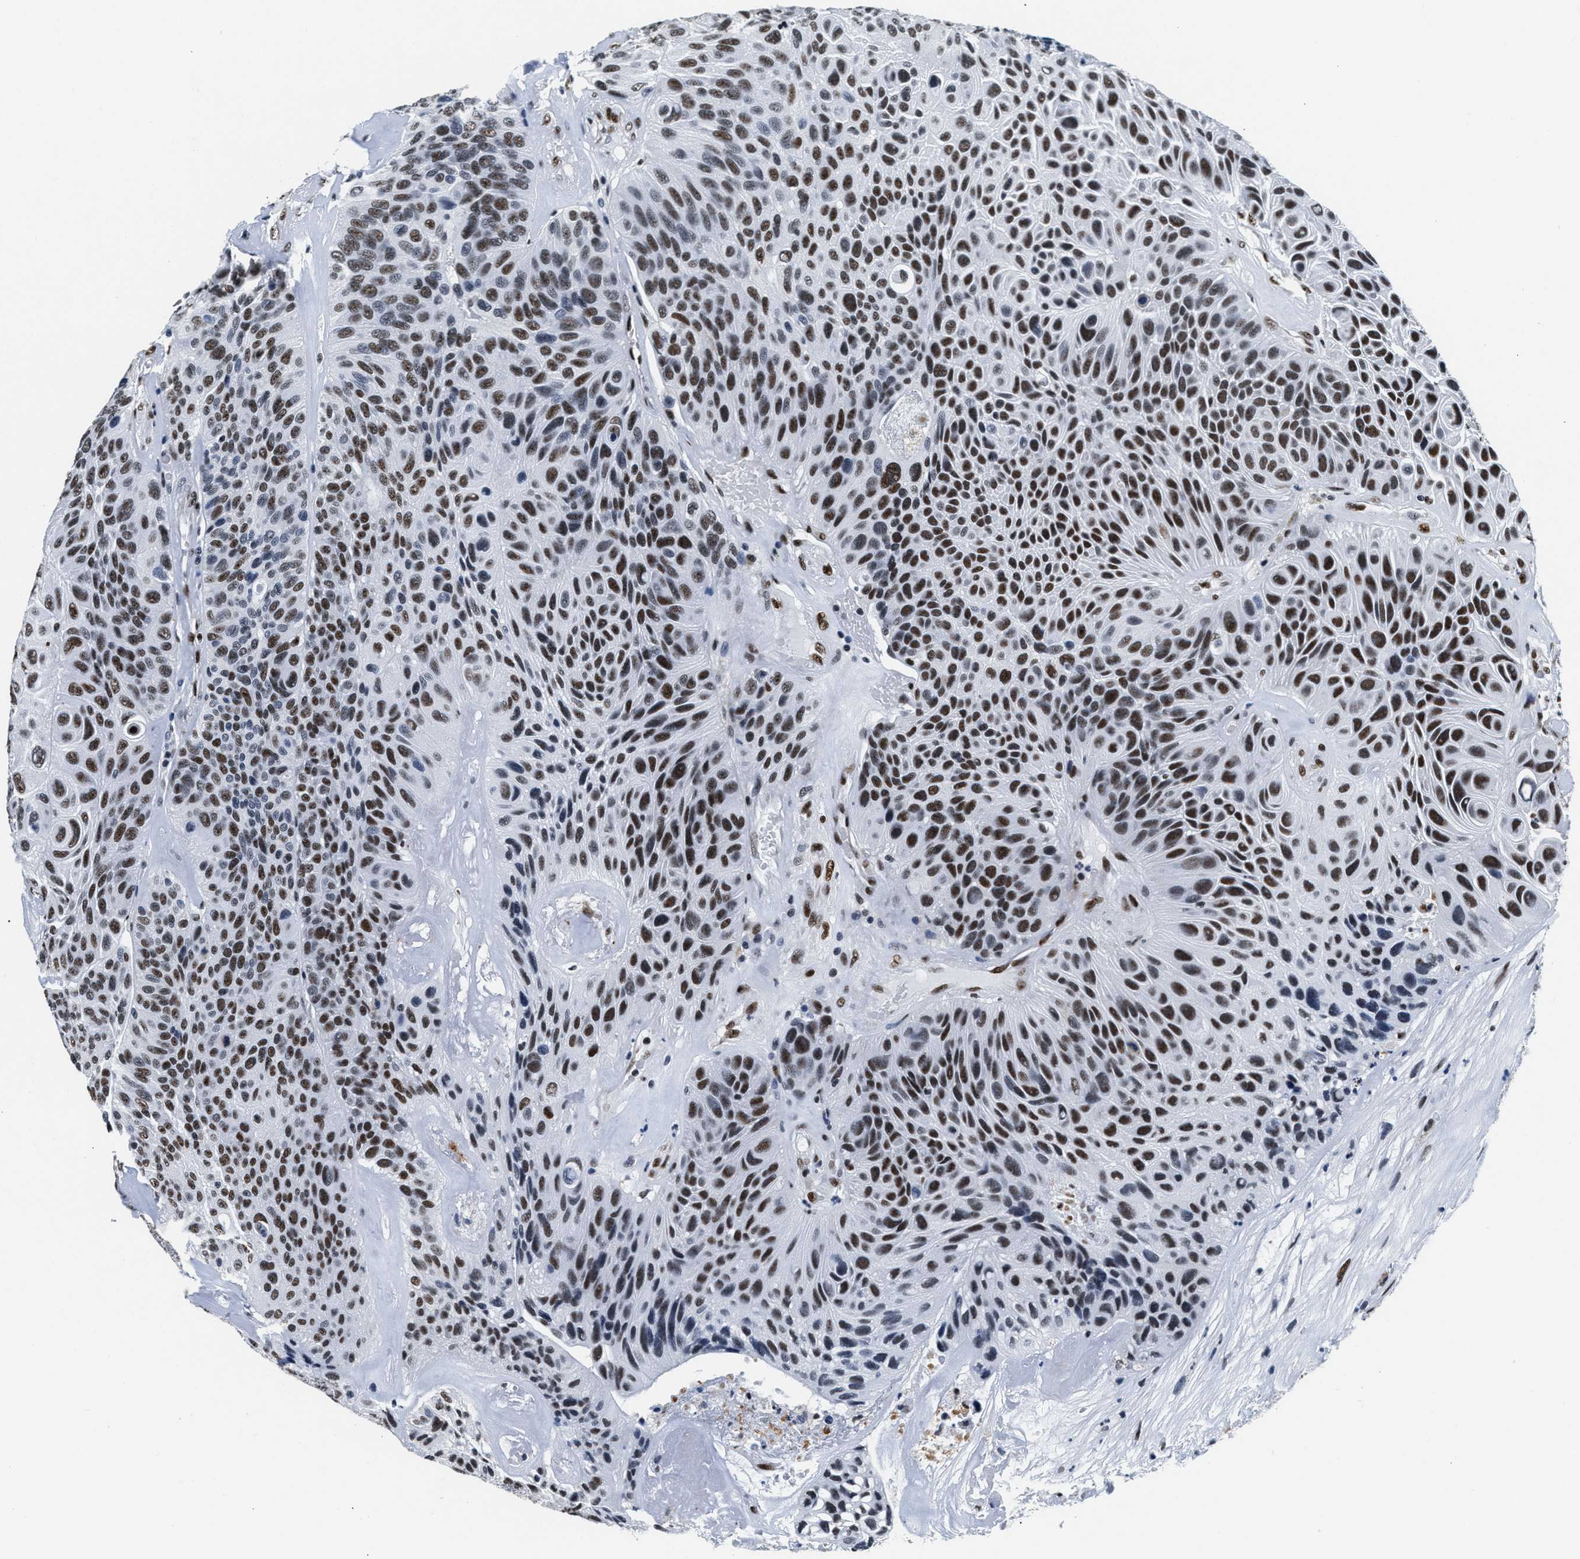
{"staining": {"intensity": "strong", "quantity": "25%-75%", "location": "nuclear"}, "tissue": "urothelial cancer", "cell_type": "Tumor cells", "image_type": "cancer", "snomed": [{"axis": "morphology", "description": "Urothelial carcinoma, High grade"}, {"axis": "topography", "description": "Urinary bladder"}], "caption": "Protein staining of high-grade urothelial carcinoma tissue displays strong nuclear expression in about 25%-75% of tumor cells.", "gene": "RAD50", "patient": {"sex": "male", "age": 66}}